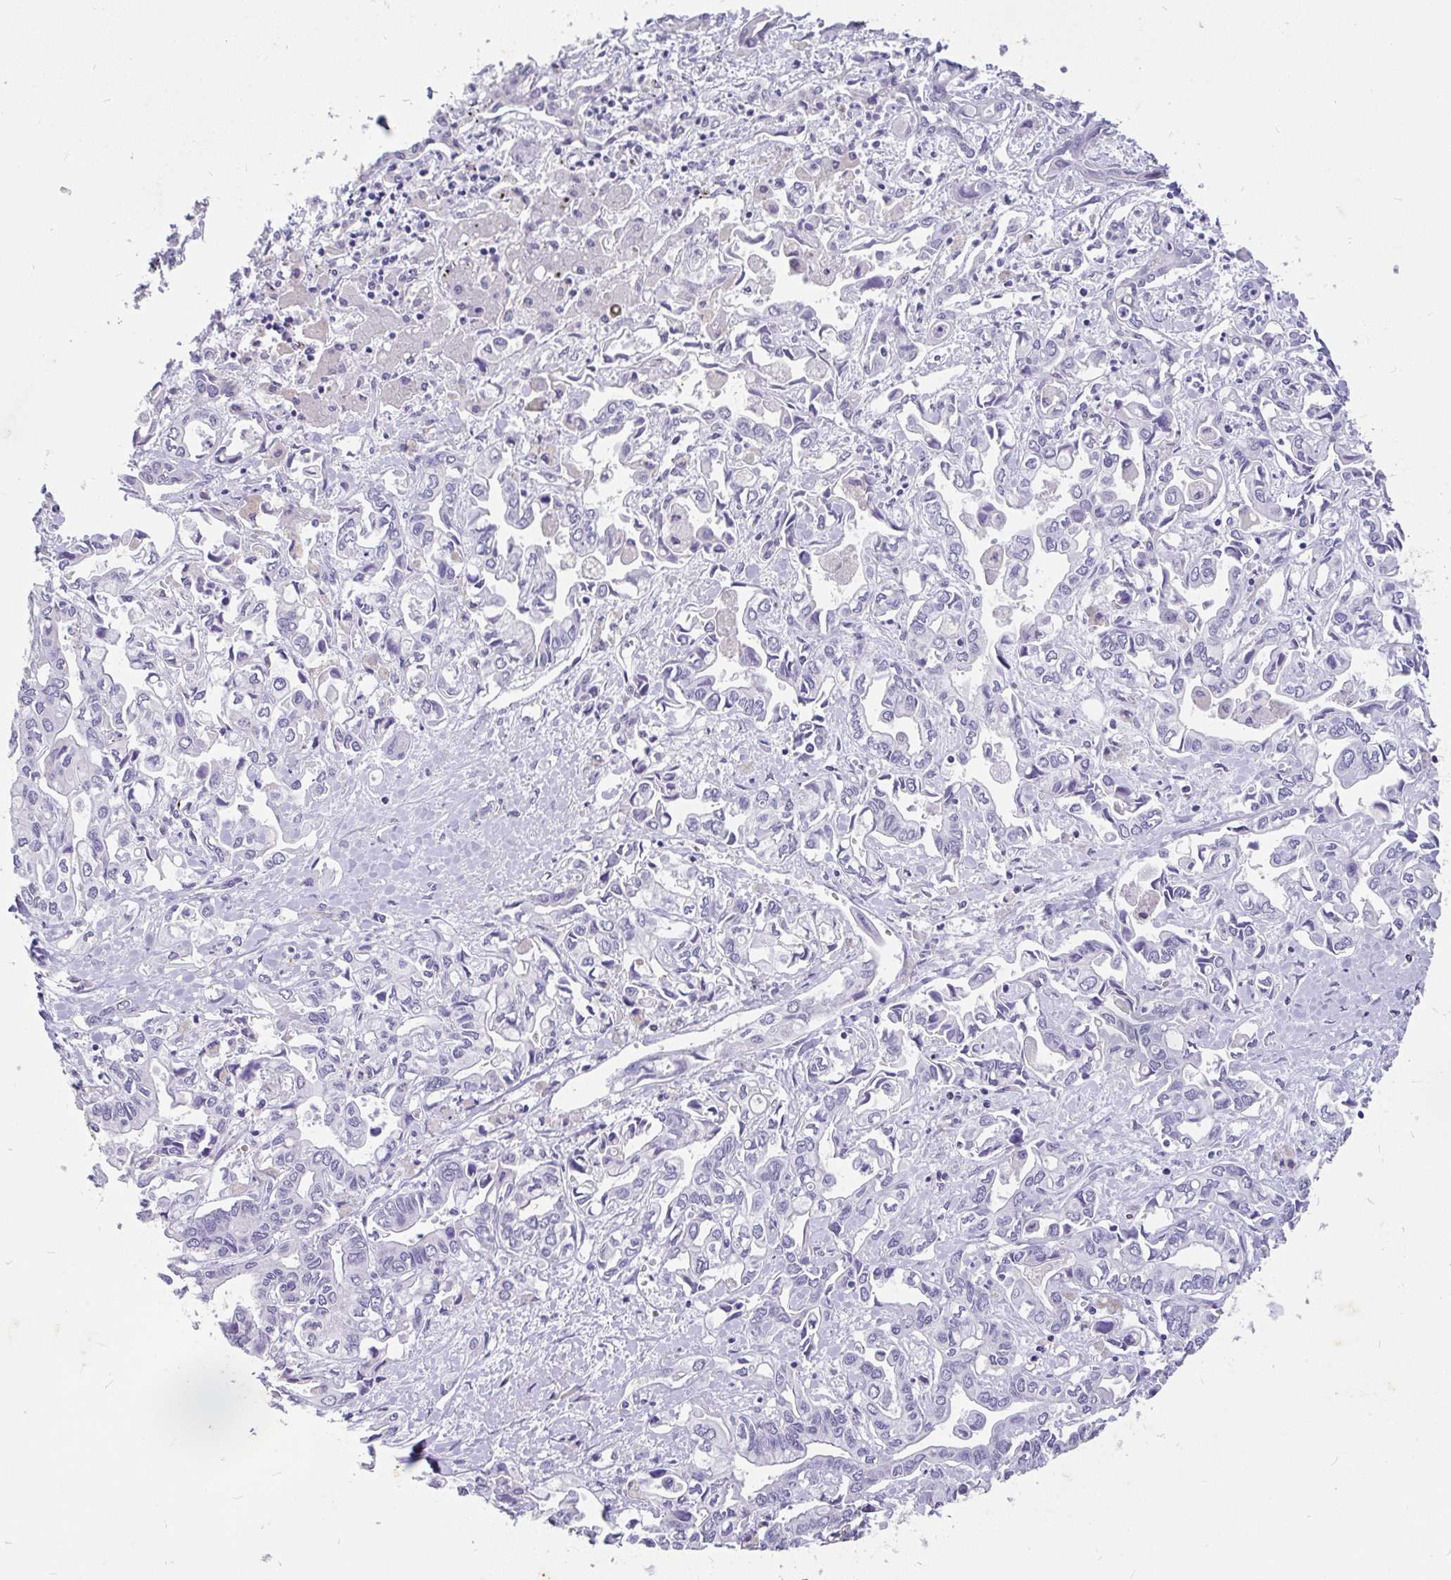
{"staining": {"intensity": "negative", "quantity": "none", "location": "none"}, "tissue": "liver cancer", "cell_type": "Tumor cells", "image_type": "cancer", "snomed": [{"axis": "morphology", "description": "Cholangiocarcinoma"}, {"axis": "topography", "description": "Liver"}], "caption": "A high-resolution histopathology image shows IHC staining of liver cholangiocarcinoma, which demonstrates no significant staining in tumor cells.", "gene": "EML5", "patient": {"sex": "female", "age": 64}}